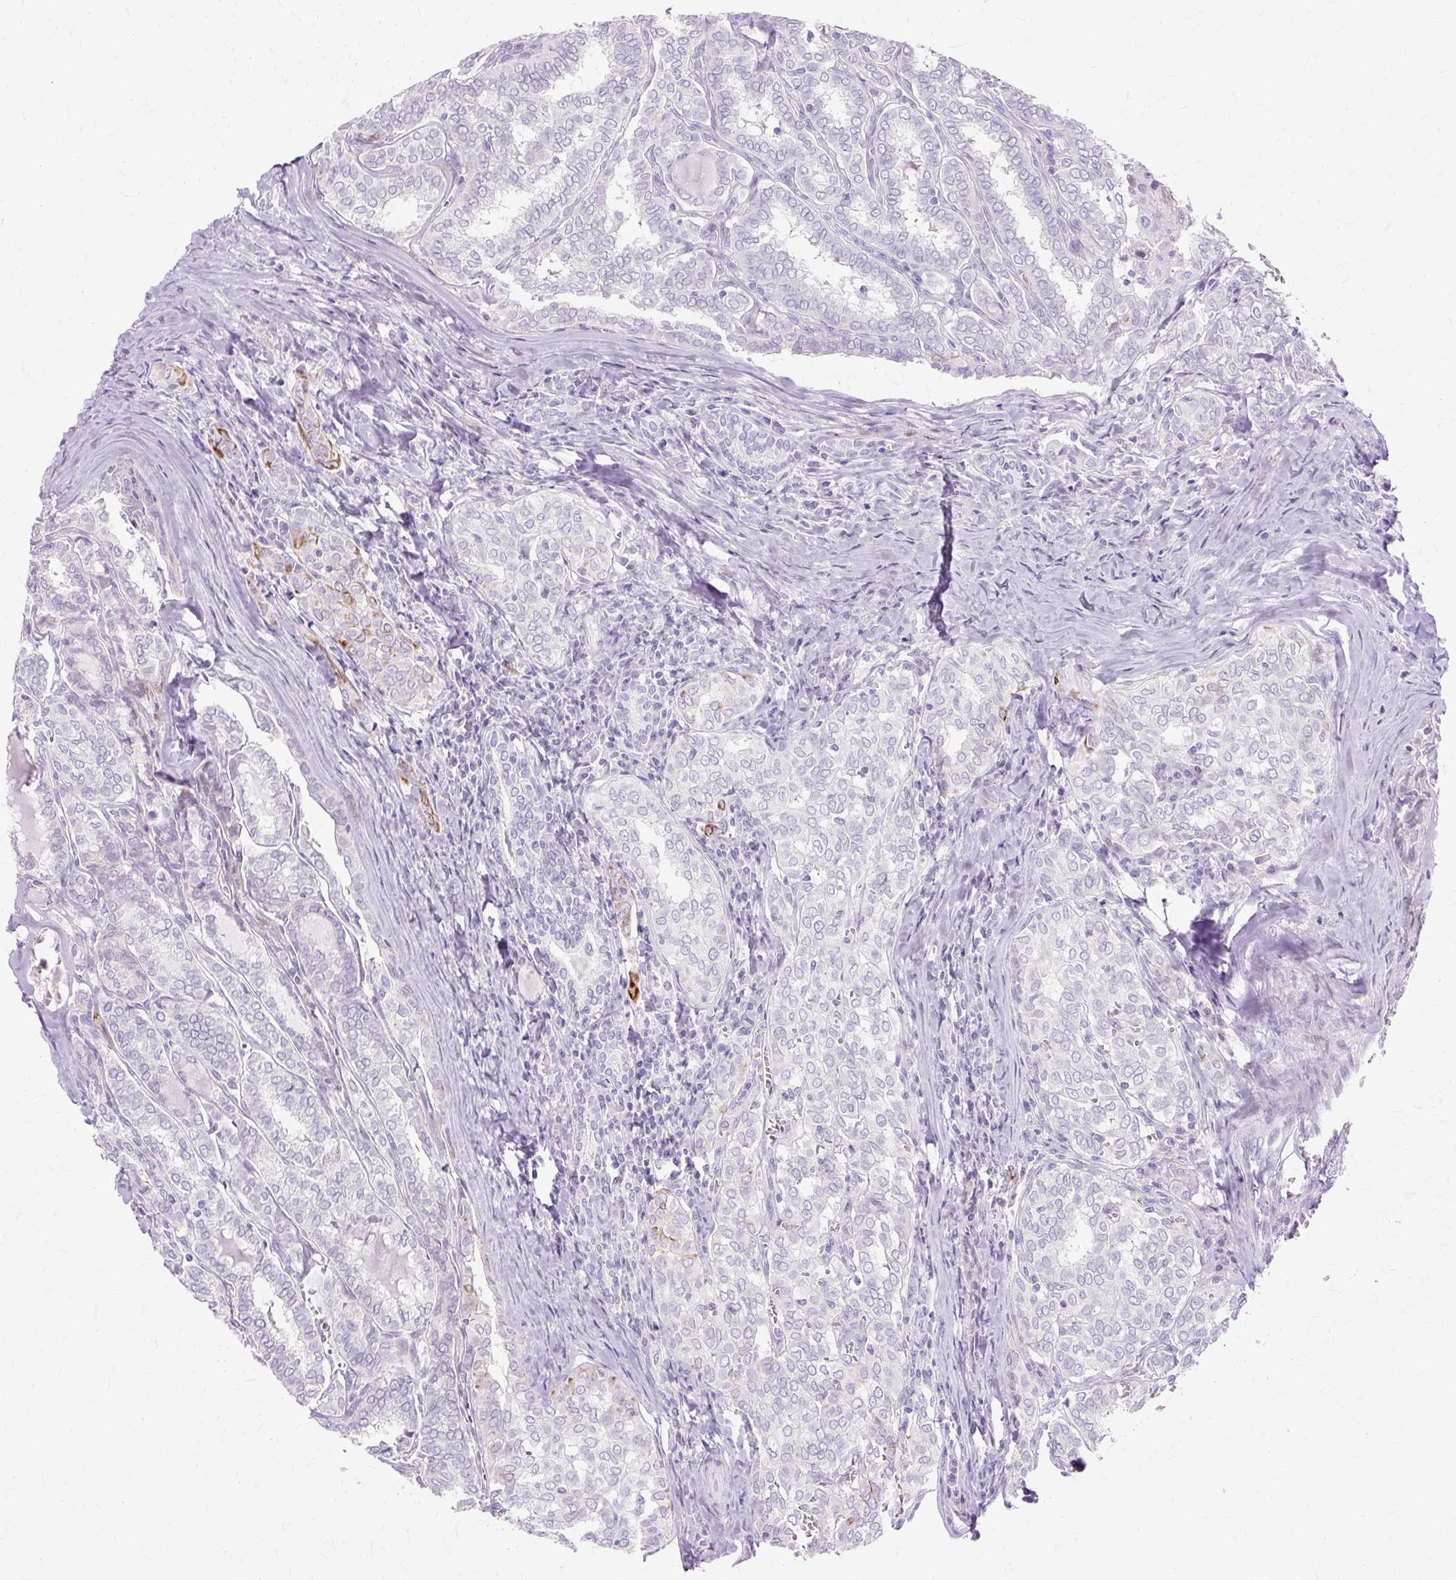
{"staining": {"intensity": "moderate", "quantity": "<25%", "location": "cytoplasmic/membranous"}, "tissue": "thyroid cancer", "cell_type": "Tumor cells", "image_type": "cancer", "snomed": [{"axis": "morphology", "description": "Papillary adenocarcinoma, NOS"}, {"axis": "topography", "description": "Thyroid gland"}], "caption": "Immunohistochemical staining of human thyroid cancer exhibits low levels of moderate cytoplasmic/membranous protein positivity in approximately <25% of tumor cells. Using DAB (3,3'-diaminobenzidine) (brown) and hematoxylin (blue) stains, captured at high magnification using brightfield microscopy.", "gene": "IRX2", "patient": {"sex": "female", "age": 30}}